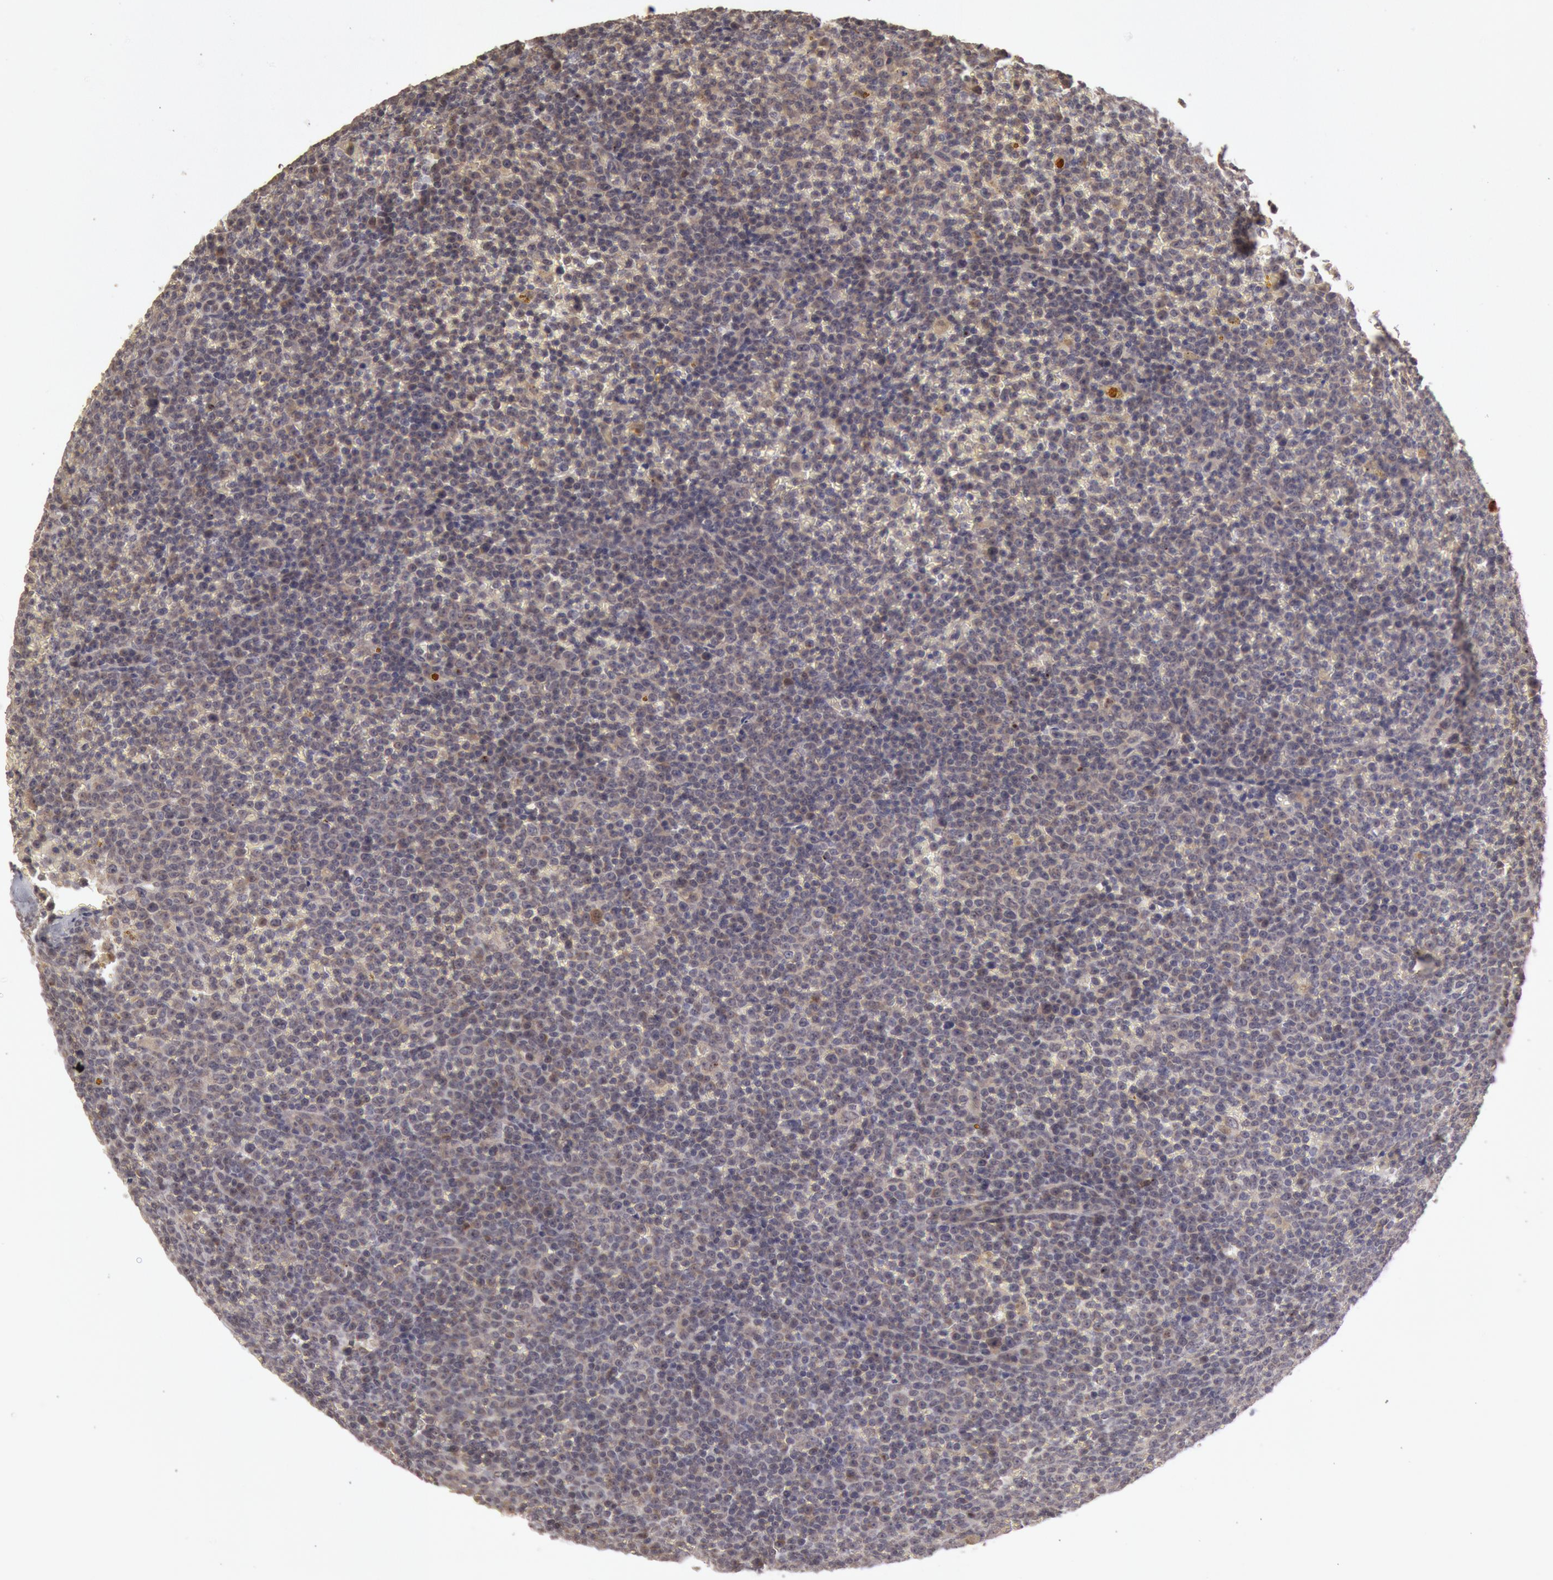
{"staining": {"intensity": "negative", "quantity": "none", "location": "none"}, "tissue": "lymphoma", "cell_type": "Tumor cells", "image_type": "cancer", "snomed": [{"axis": "morphology", "description": "Malignant lymphoma, non-Hodgkin's type, Low grade"}, {"axis": "topography", "description": "Lymph node"}], "caption": "Photomicrograph shows no protein expression in tumor cells of malignant lymphoma, non-Hodgkin's type (low-grade) tissue.", "gene": "ZFP36L1", "patient": {"sex": "male", "age": 50}}